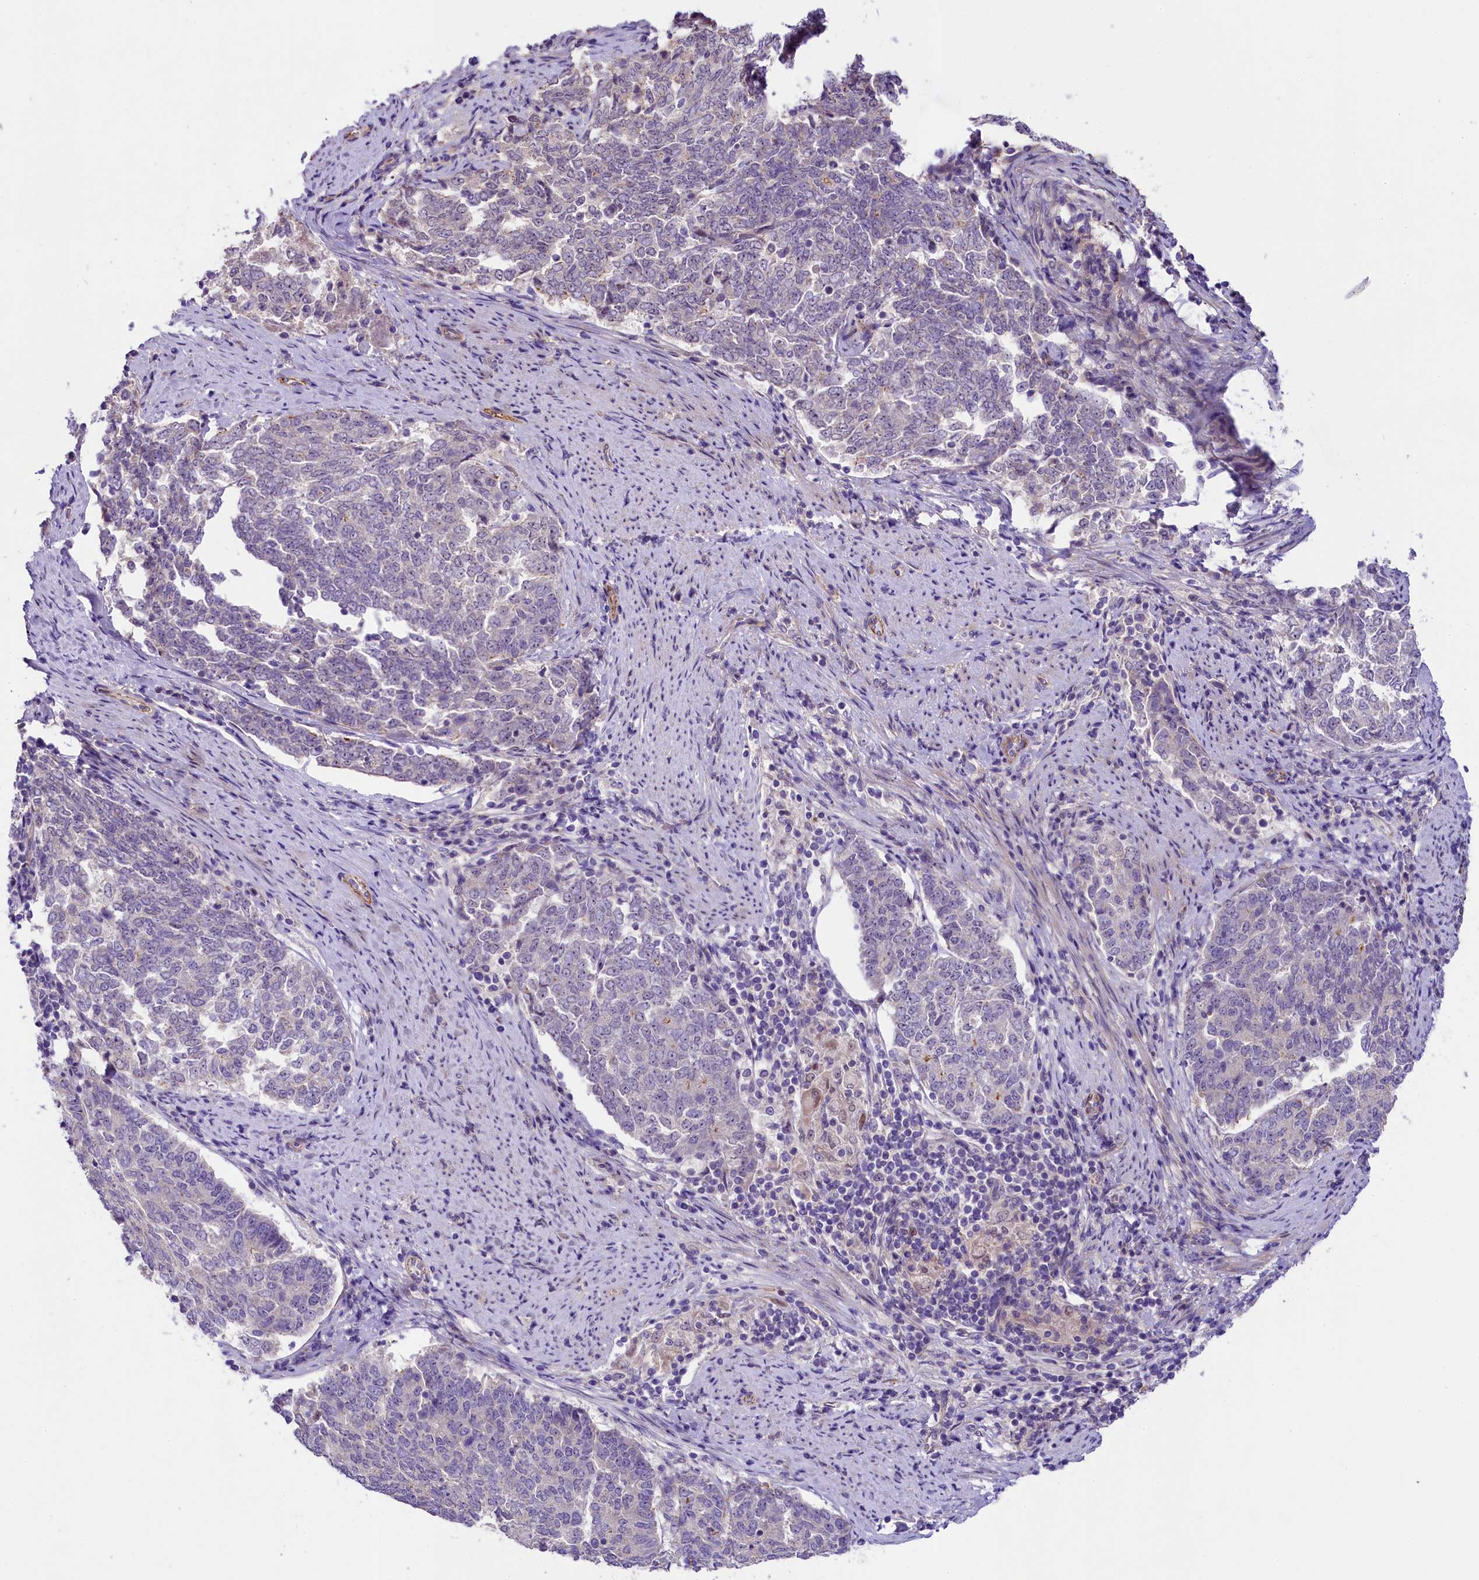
{"staining": {"intensity": "negative", "quantity": "none", "location": "none"}, "tissue": "endometrial cancer", "cell_type": "Tumor cells", "image_type": "cancer", "snomed": [{"axis": "morphology", "description": "Adenocarcinoma, NOS"}, {"axis": "topography", "description": "Endometrium"}], "caption": "DAB immunohistochemical staining of endometrial cancer demonstrates no significant staining in tumor cells.", "gene": "UBXN6", "patient": {"sex": "female", "age": 80}}